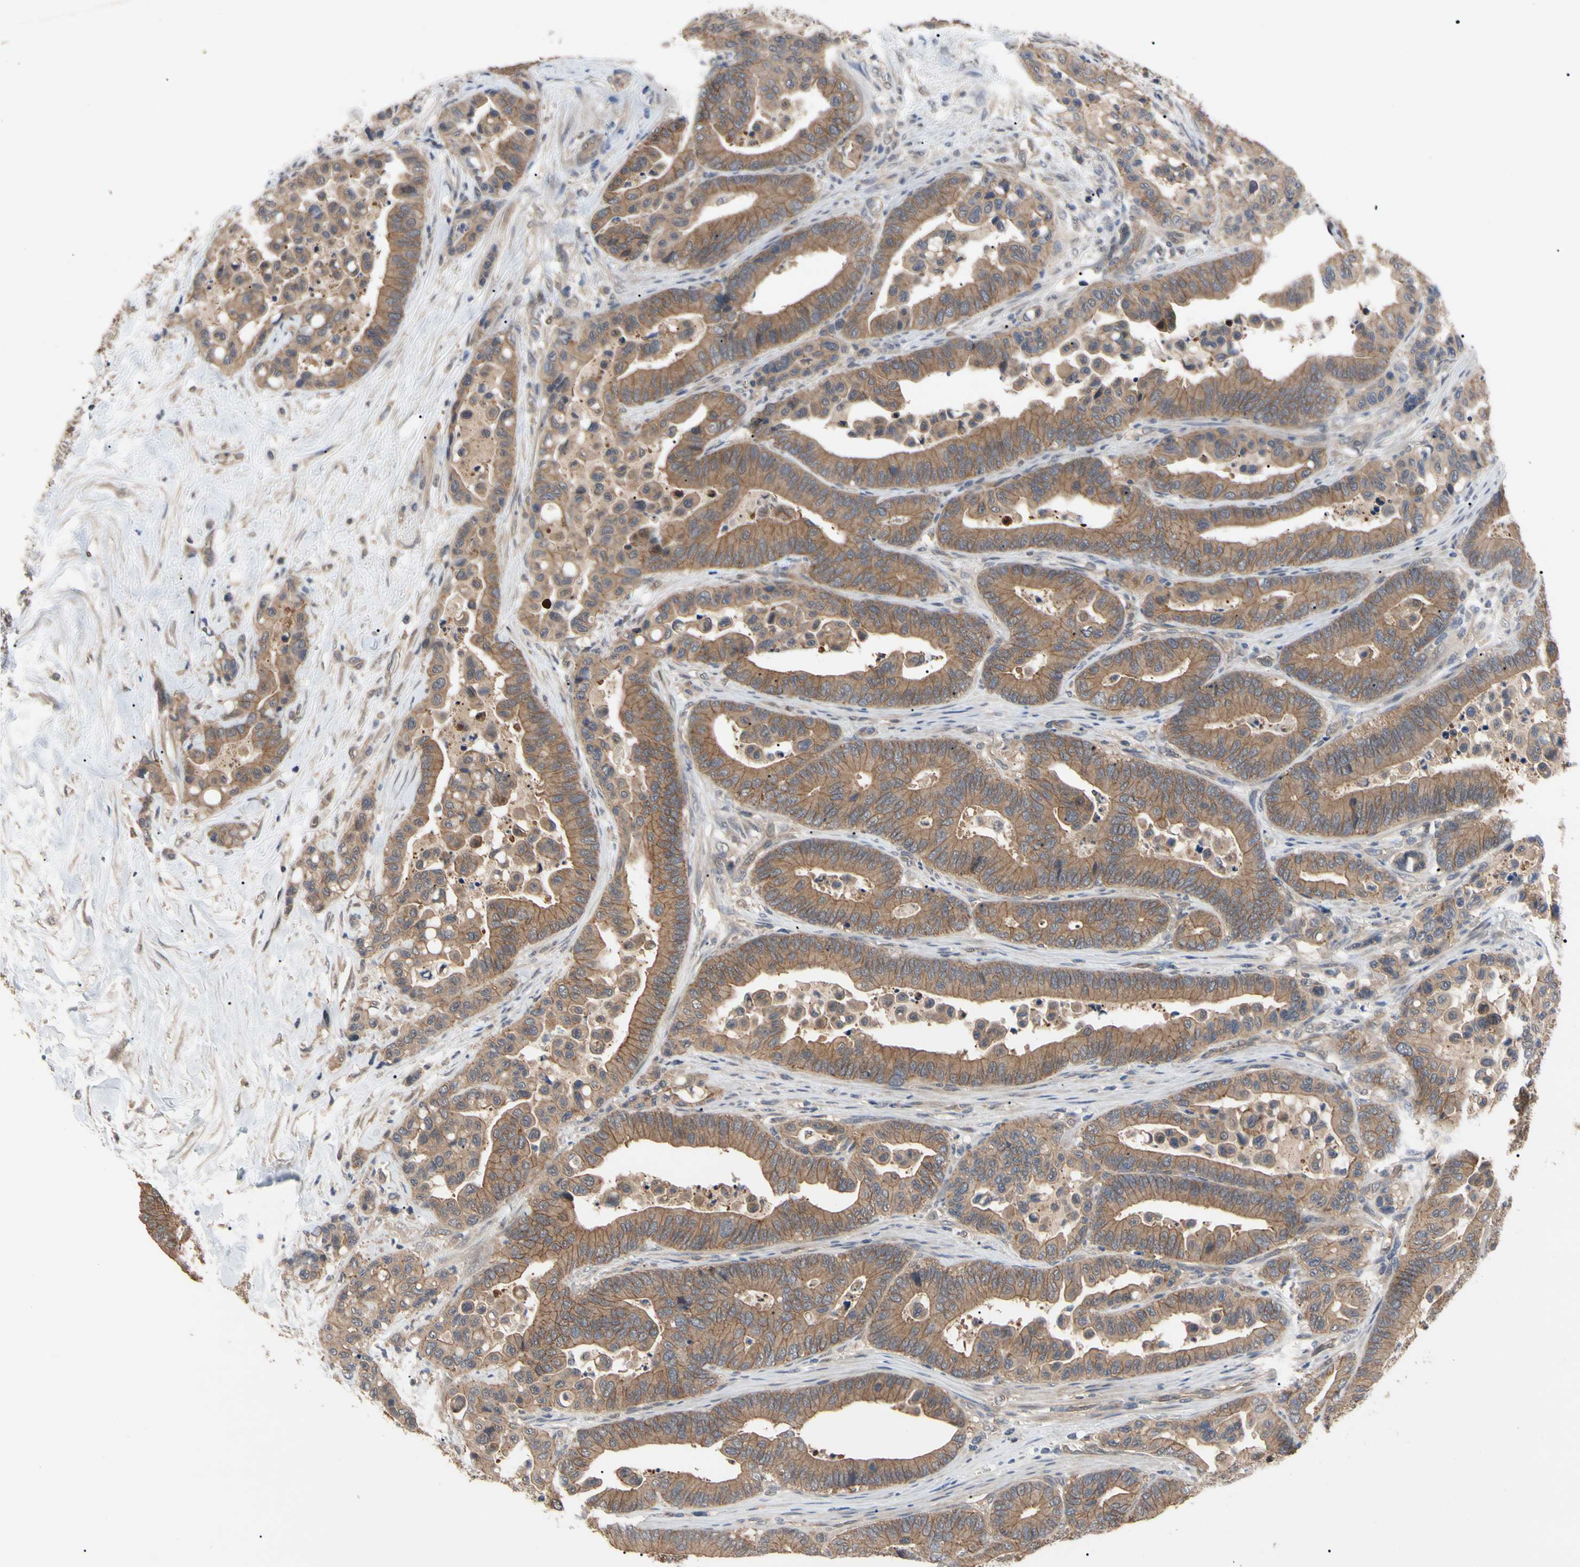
{"staining": {"intensity": "moderate", "quantity": ">75%", "location": "cytoplasmic/membranous"}, "tissue": "colorectal cancer", "cell_type": "Tumor cells", "image_type": "cancer", "snomed": [{"axis": "morphology", "description": "Normal tissue, NOS"}, {"axis": "morphology", "description": "Adenocarcinoma, NOS"}, {"axis": "topography", "description": "Colon"}], "caption": "Immunohistochemistry of colorectal cancer displays medium levels of moderate cytoplasmic/membranous positivity in about >75% of tumor cells.", "gene": "DPP8", "patient": {"sex": "male", "age": 82}}